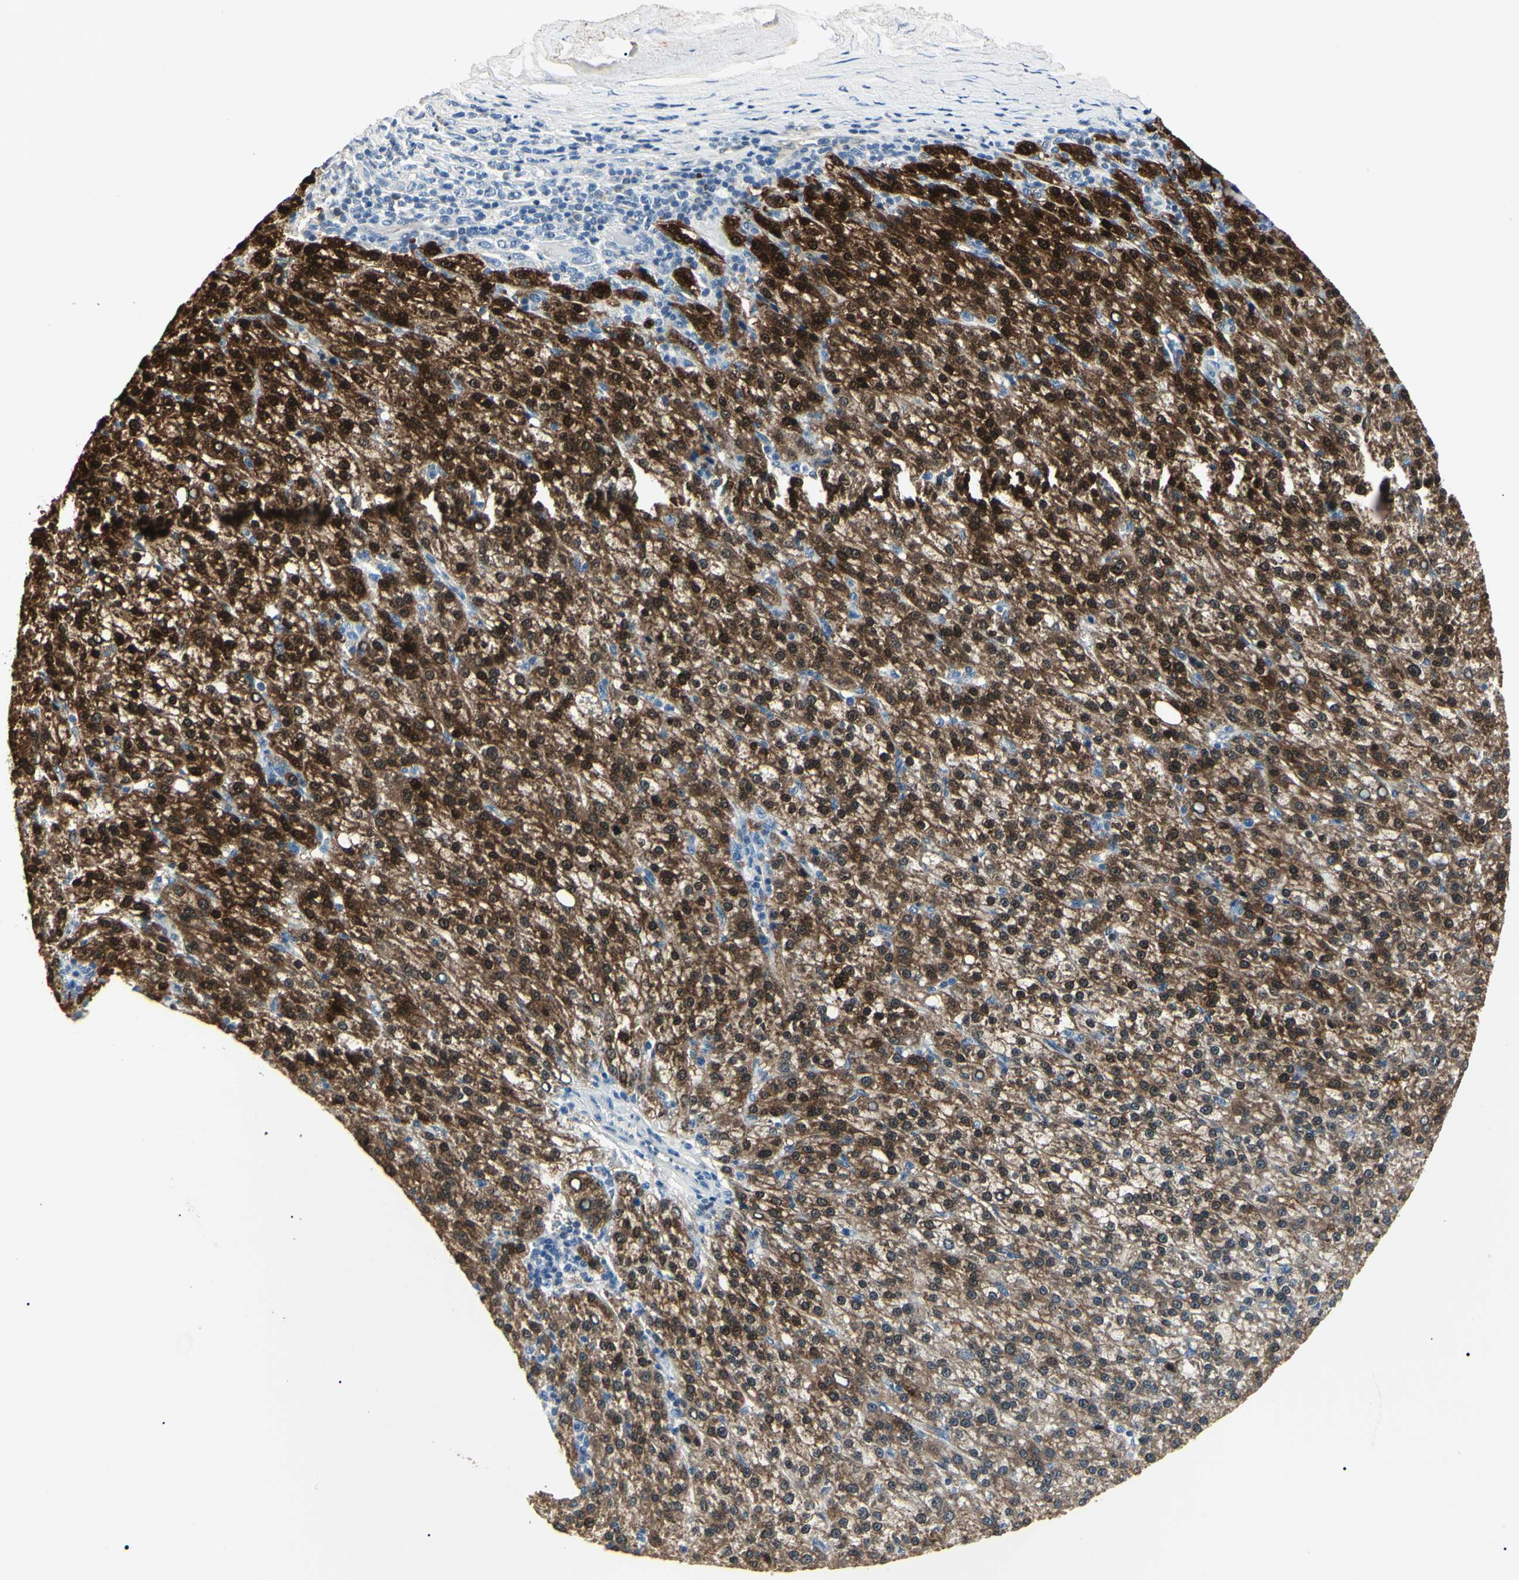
{"staining": {"intensity": "strong", "quantity": ">75%", "location": "cytoplasmic/membranous,nuclear"}, "tissue": "liver cancer", "cell_type": "Tumor cells", "image_type": "cancer", "snomed": [{"axis": "morphology", "description": "Carcinoma, Hepatocellular, NOS"}, {"axis": "topography", "description": "Liver"}], "caption": "A brown stain highlights strong cytoplasmic/membranous and nuclear positivity of a protein in liver cancer tumor cells.", "gene": "AKR1C3", "patient": {"sex": "female", "age": 58}}